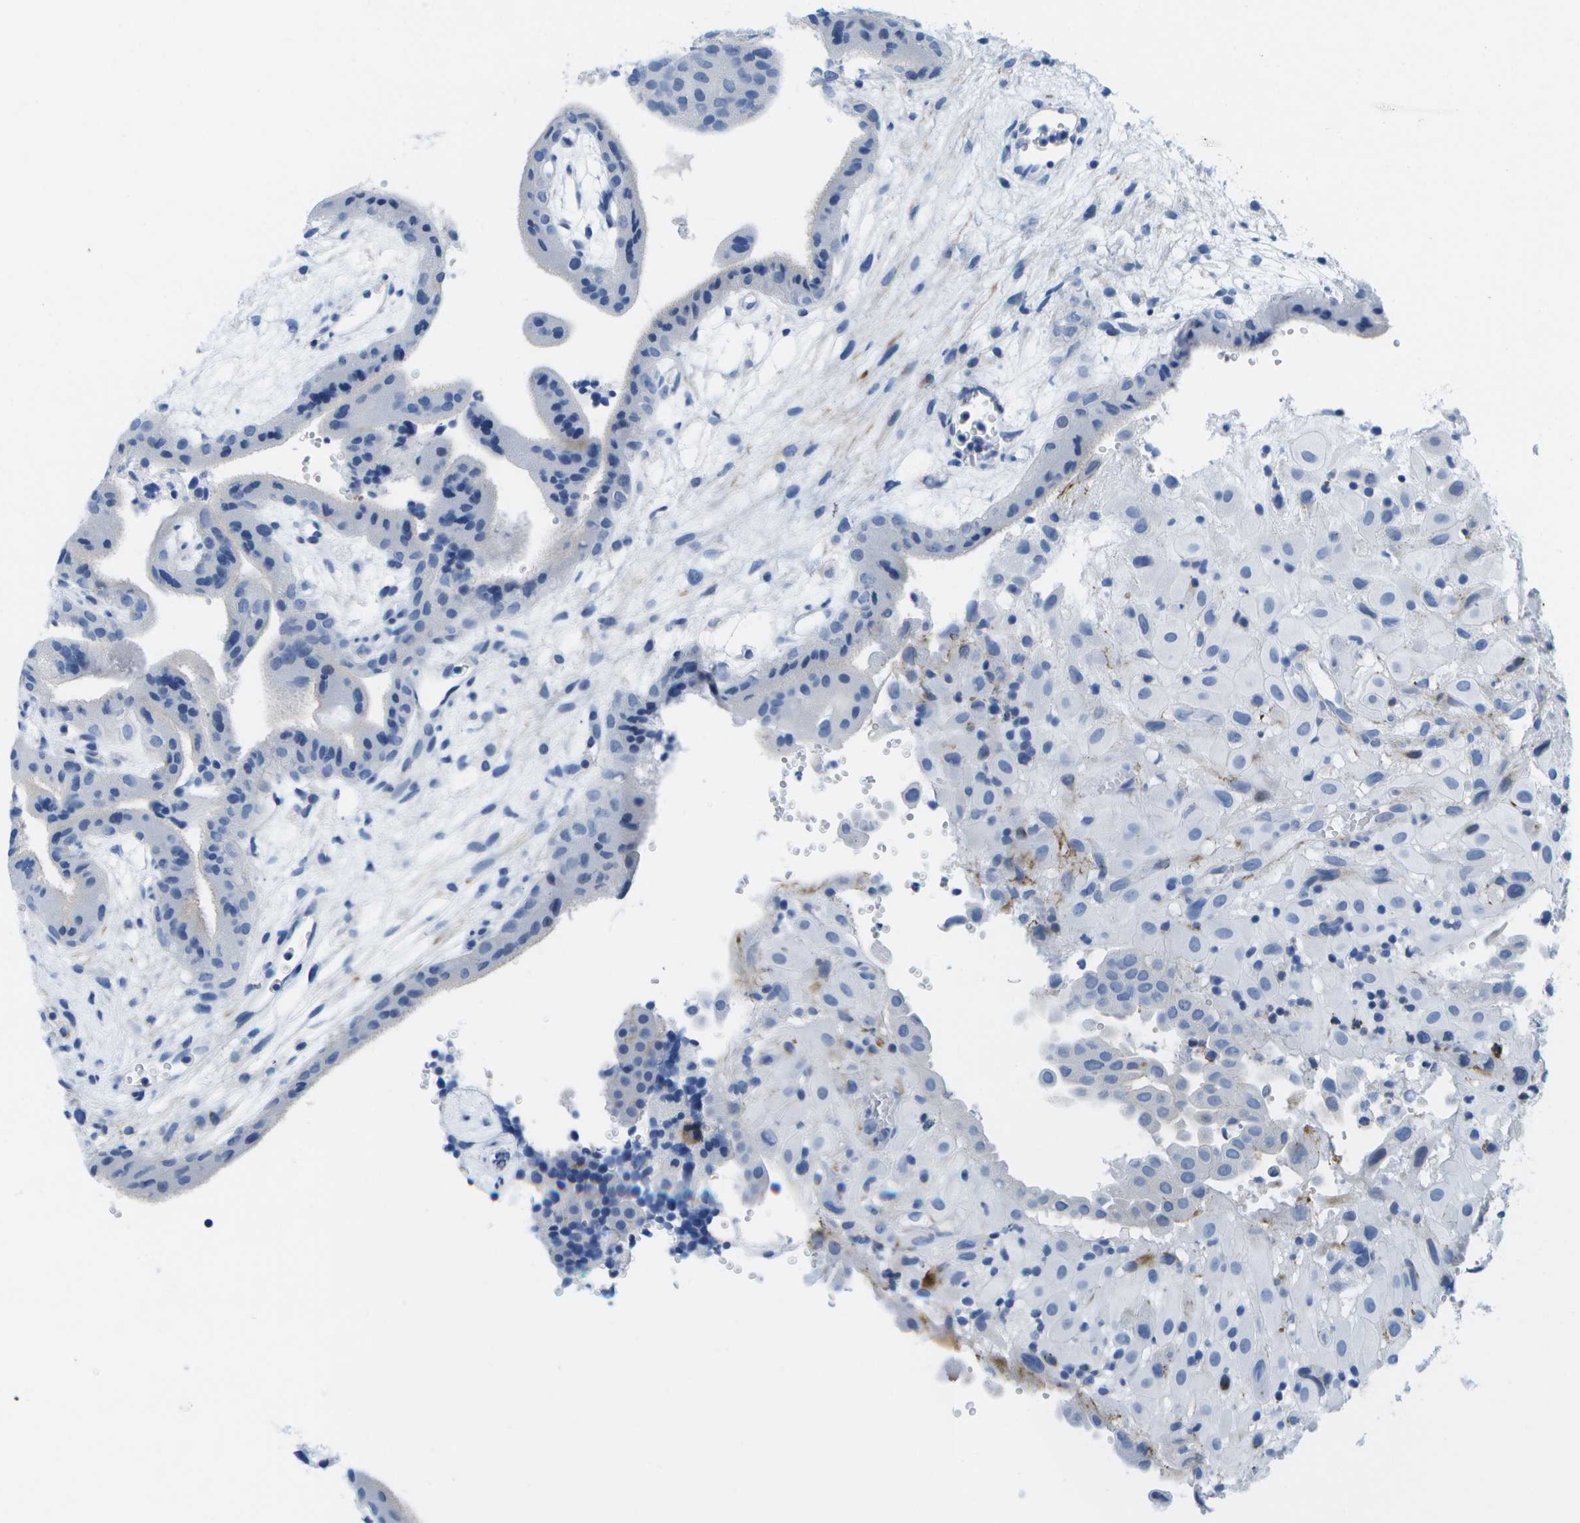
{"staining": {"intensity": "negative", "quantity": "none", "location": "none"}, "tissue": "placenta", "cell_type": "Decidual cells", "image_type": "normal", "snomed": [{"axis": "morphology", "description": "Normal tissue, NOS"}, {"axis": "topography", "description": "Placenta"}], "caption": "An immunohistochemistry image of unremarkable placenta is shown. There is no staining in decidual cells of placenta.", "gene": "ADGRG6", "patient": {"sex": "female", "age": 18}}